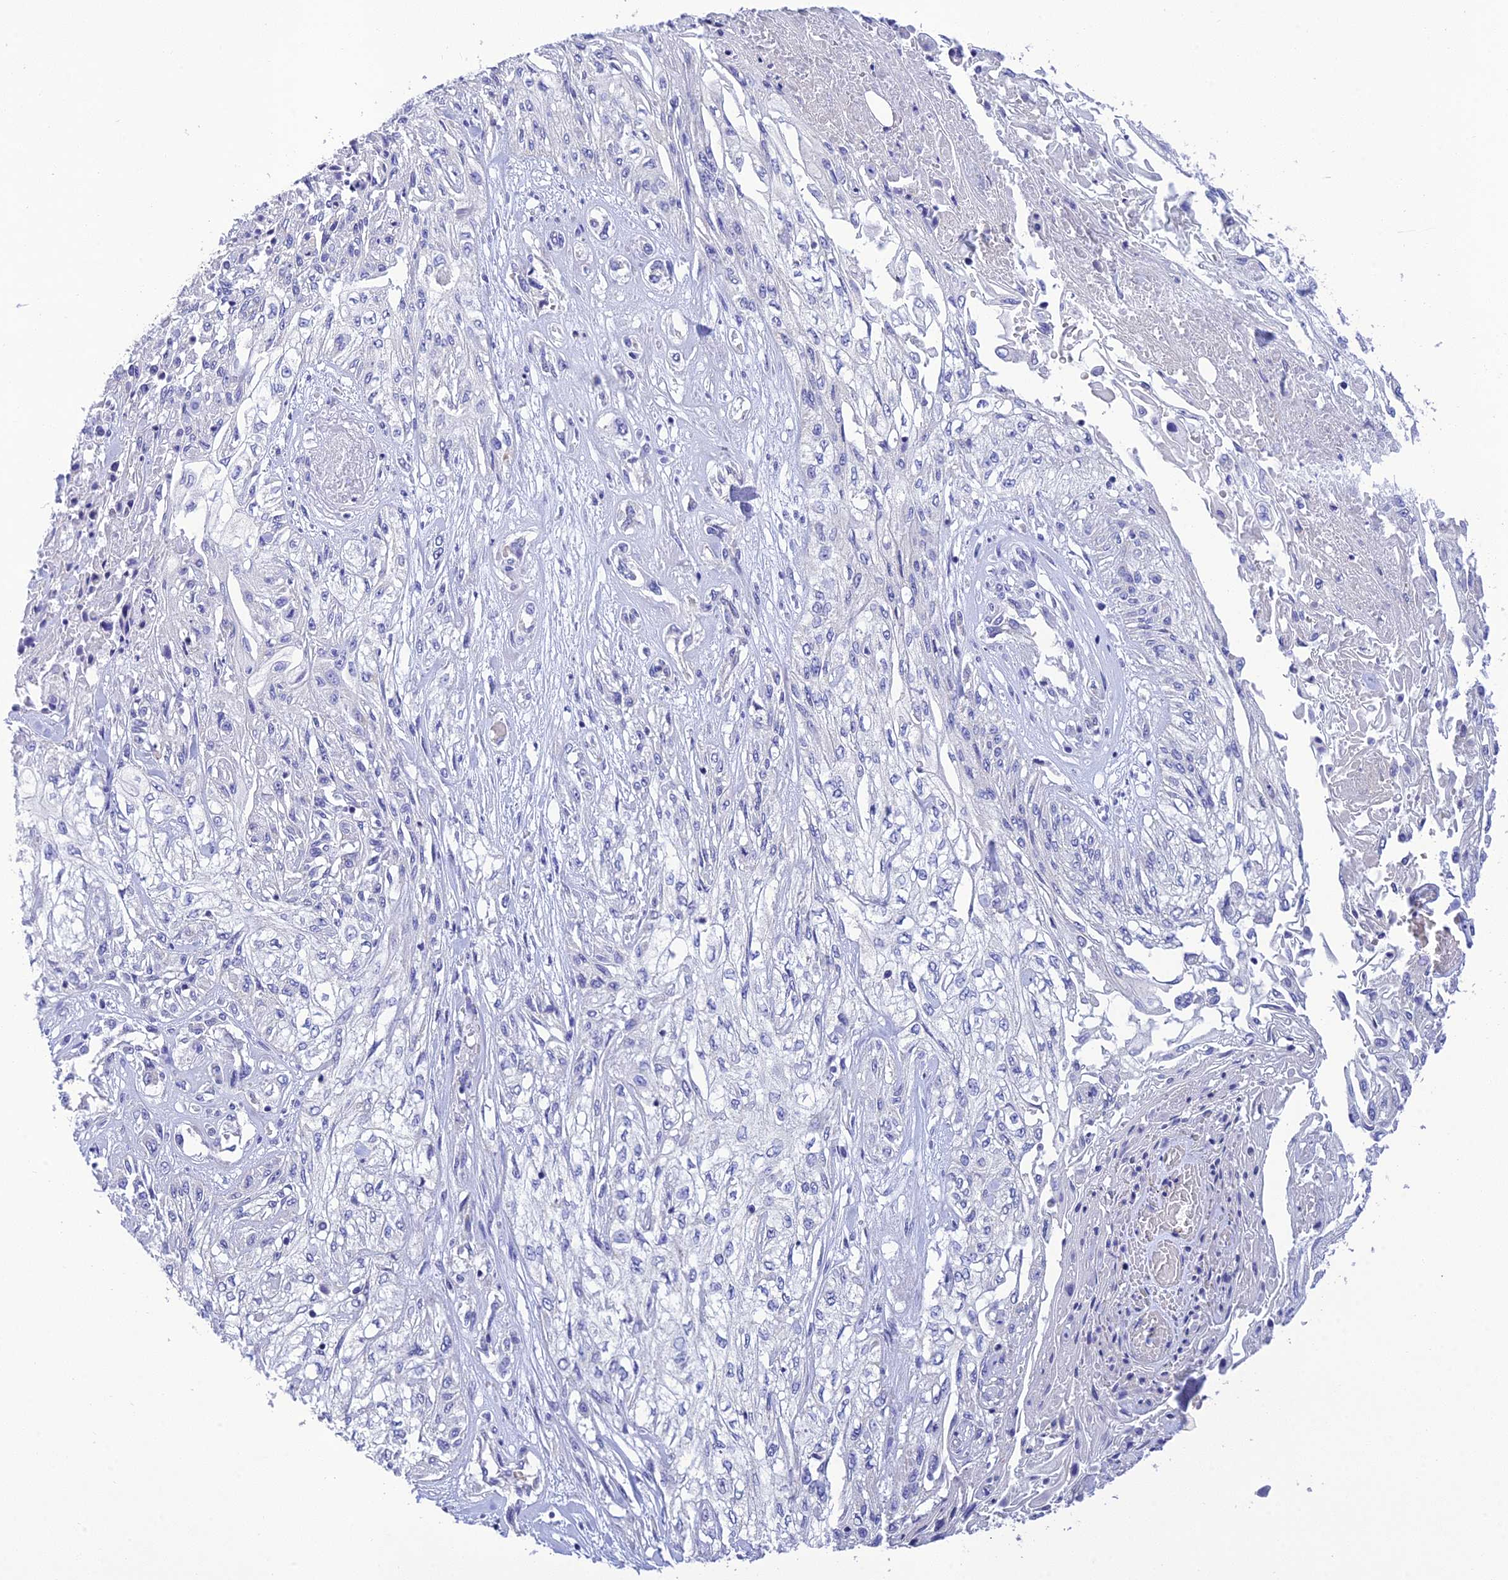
{"staining": {"intensity": "negative", "quantity": "none", "location": "none"}, "tissue": "skin cancer", "cell_type": "Tumor cells", "image_type": "cancer", "snomed": [{"axis": "morphology", "description": "Squamous cell carcinoma, NOS"}, {"axis": "morphology", "description": "Squamous cell carcinoma, metastatic, NOS"}, {"axis": "topography", "description": "Skin"}, {"axis": "topography", "description": "Lymph node"}], "caption": "Immunohistochemistry (IHC) image of neoplastic tissue: human squamous cell carcinoma (skin) stained with DAB shows no significant protein staining in tumor cells. Brightfield microscopy of immunohistochemistry (IHC) stained with DAB (brown) and hematoxylin (blue), captured at high magnification.", "gene": "MS4A5", "patient": {"sex": "male", "age": 75}}